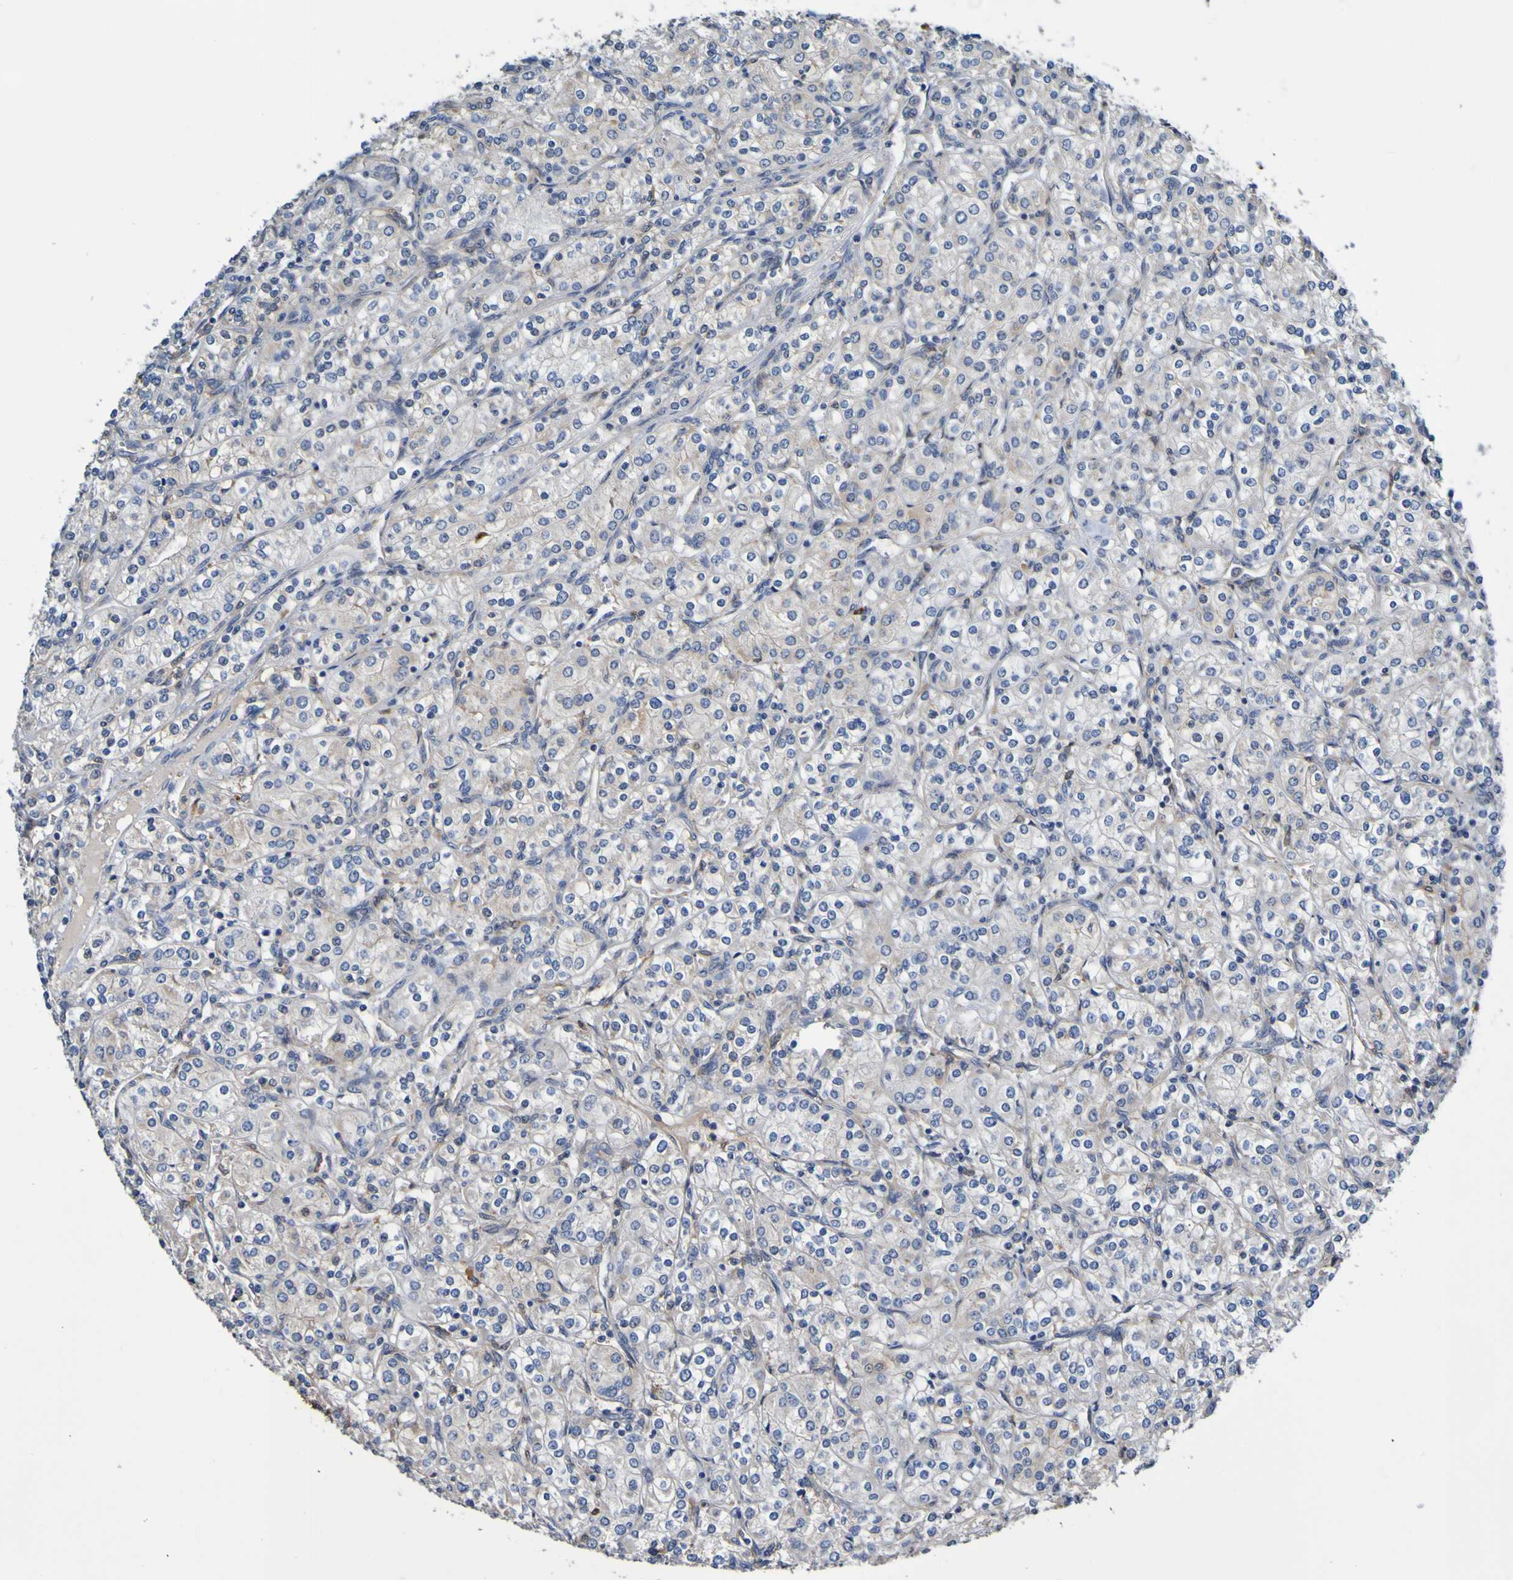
{"staining": {"intensity": "weak", "quantity": ">75%", "location": "cytoplasmic/membranous"}, "tissue": "renal cancer", "cell_type": "Tumor cells", "image_type": "cancer", "snomed": [{"axis": "morphology", "description": "Adenocarcinoma, NOS"}, {"axis": "topography", "description": "Kidney"}], "caption": "Renal adenocarcinoma stained for a protein reveals weak cytoplasmic/membranous positivity in tumor cells.", "gene": "METAP2", "patient": {"sex": "male", "age": 77}}